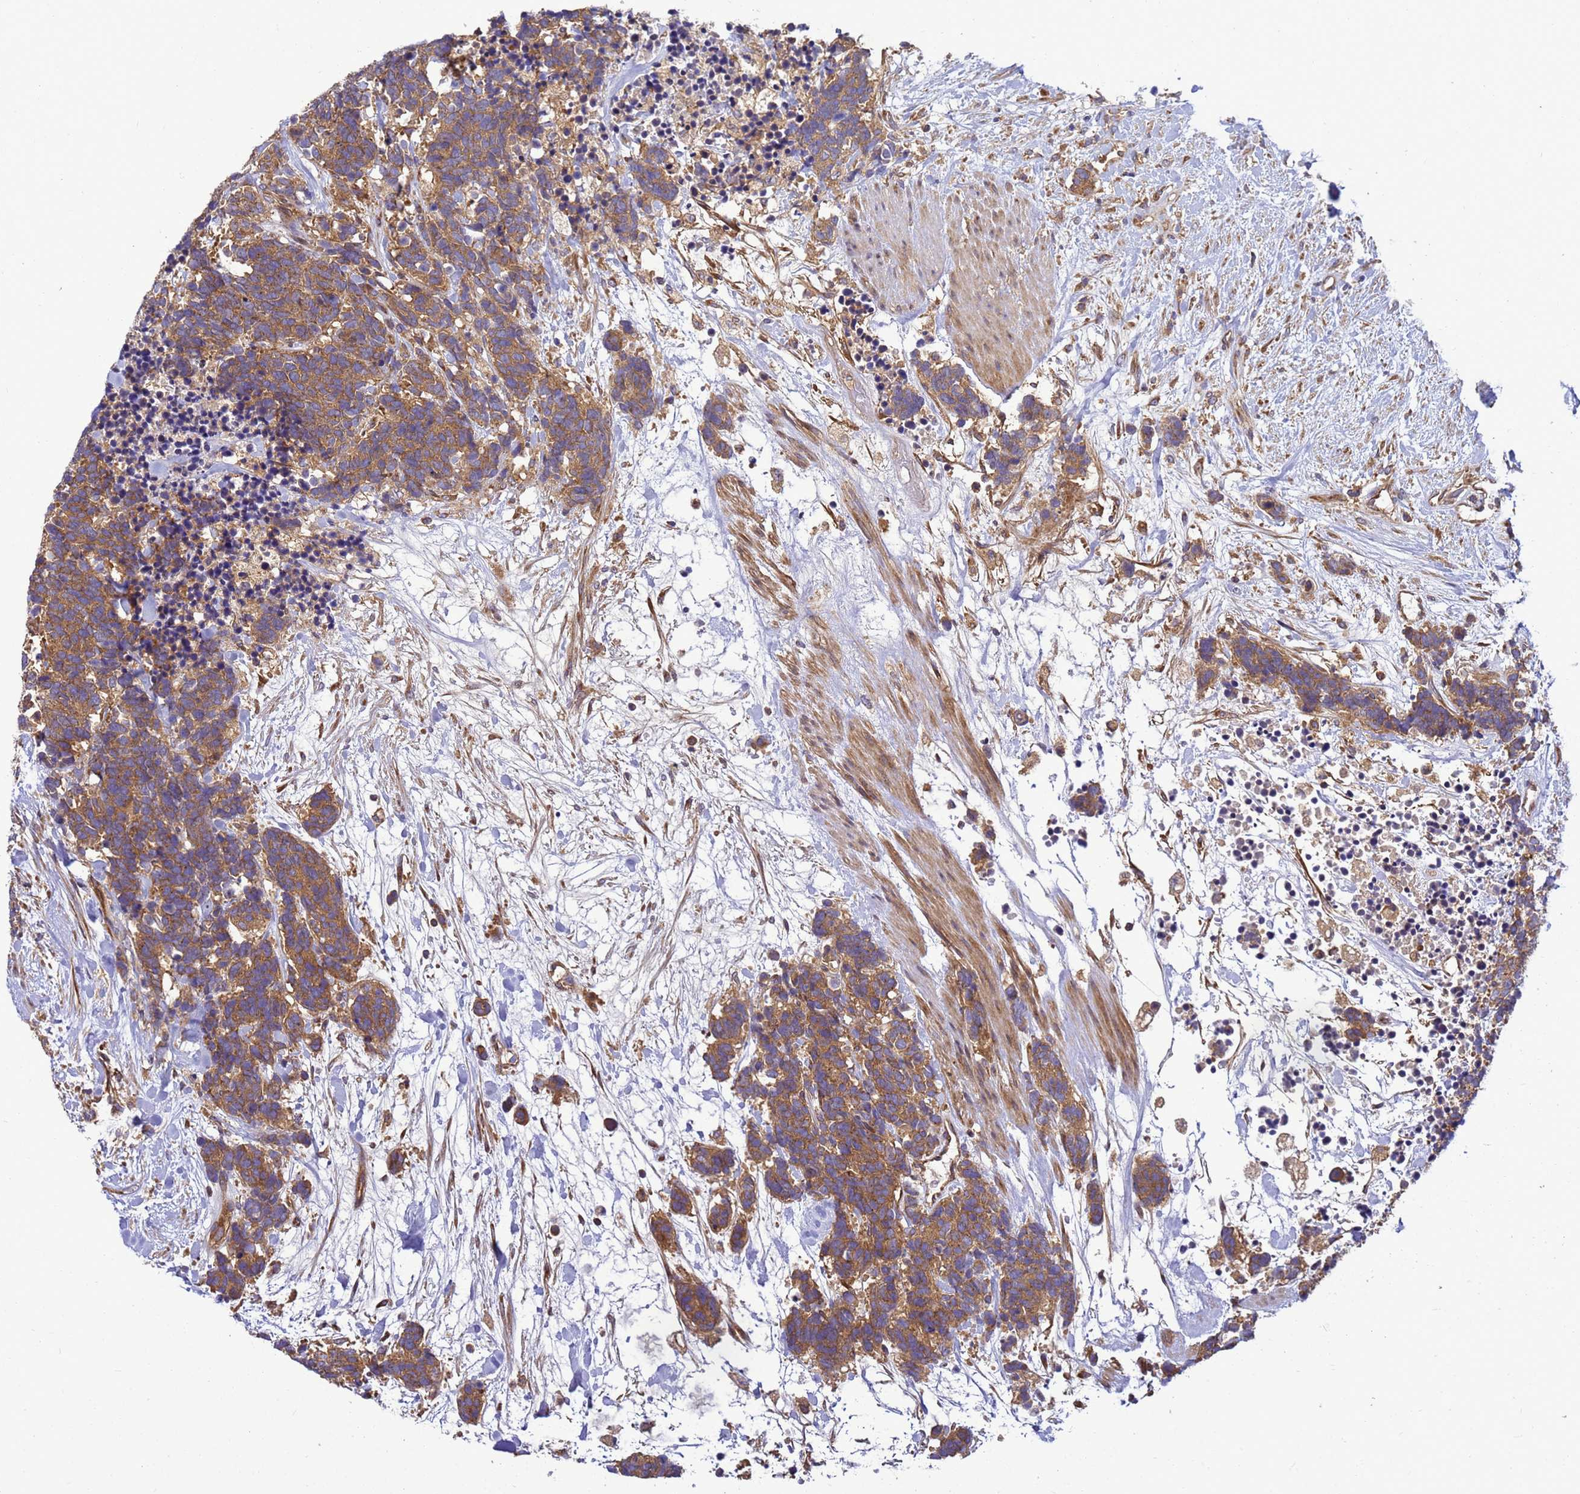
{"staining": {"intensity": "moderate", "quantity": ">75%", "location": "cytoplasmic/membranous"}, "tissue": "carcinoid", "cell_type": "Tumor cells", "image_type": "cancer", "snomed": [{"axis": "morphology", "description": "Carcinoma, NOS"}, {"axis": "morphology", "description": "Carcinoid, malignant, NOS"}, {"axis": "topography", "description": "Prostate"}], "caption": "This is an image of immunohistochemistry (IHC) staining of carcinoma, which shows moderate positivity in the cytoplasmic/membranous of tumor cells.", "gene": "BECN1", "patient": {"sex": "male", "age": 57}}